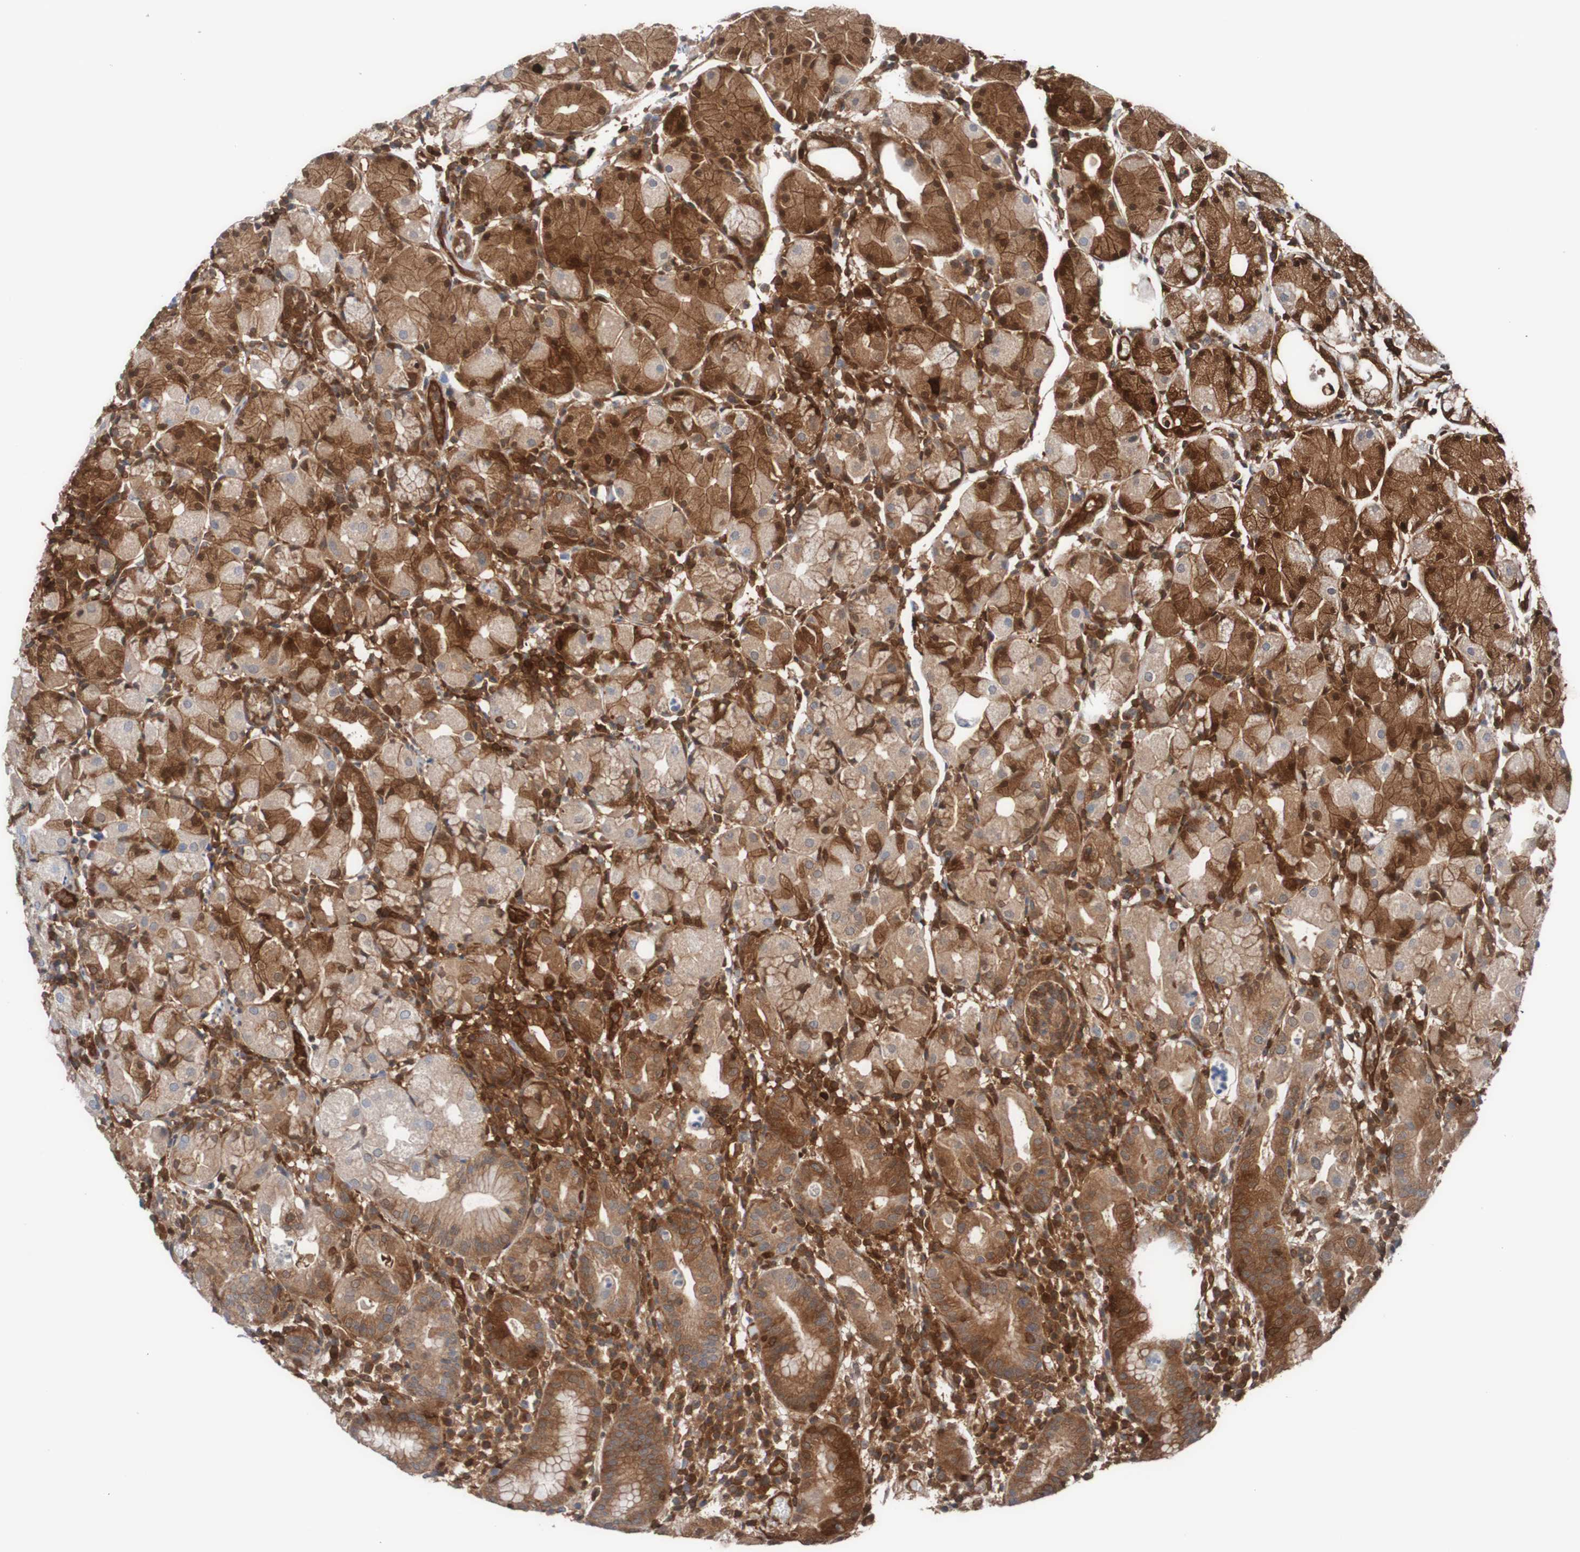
{"staining": {"intensity": "strong", "quantity": "25%-75%", "location": "cytoplasmic/membranous,nuclear"}, "tissue": "stomach", "cell_type": "Glandular cells", "image_type": "normal", "snomed": [{"axis": "morphology", "description": "Normal tissue, NOS"}, {"axis": "topography", "description": "Stomach"}, {"axis": "topography", "description": "Stomach, lower"}], "caption": "DAB (3,3'-diaminobenzidine) immunohistochemical staining of normal human stomach demonstrates strong cytoplasmic/membranous,nuclear protein staining in about 25%-75% of glandular cells.", "gene": "RIGI", "patient": {"sex": "female", "age": 75}}